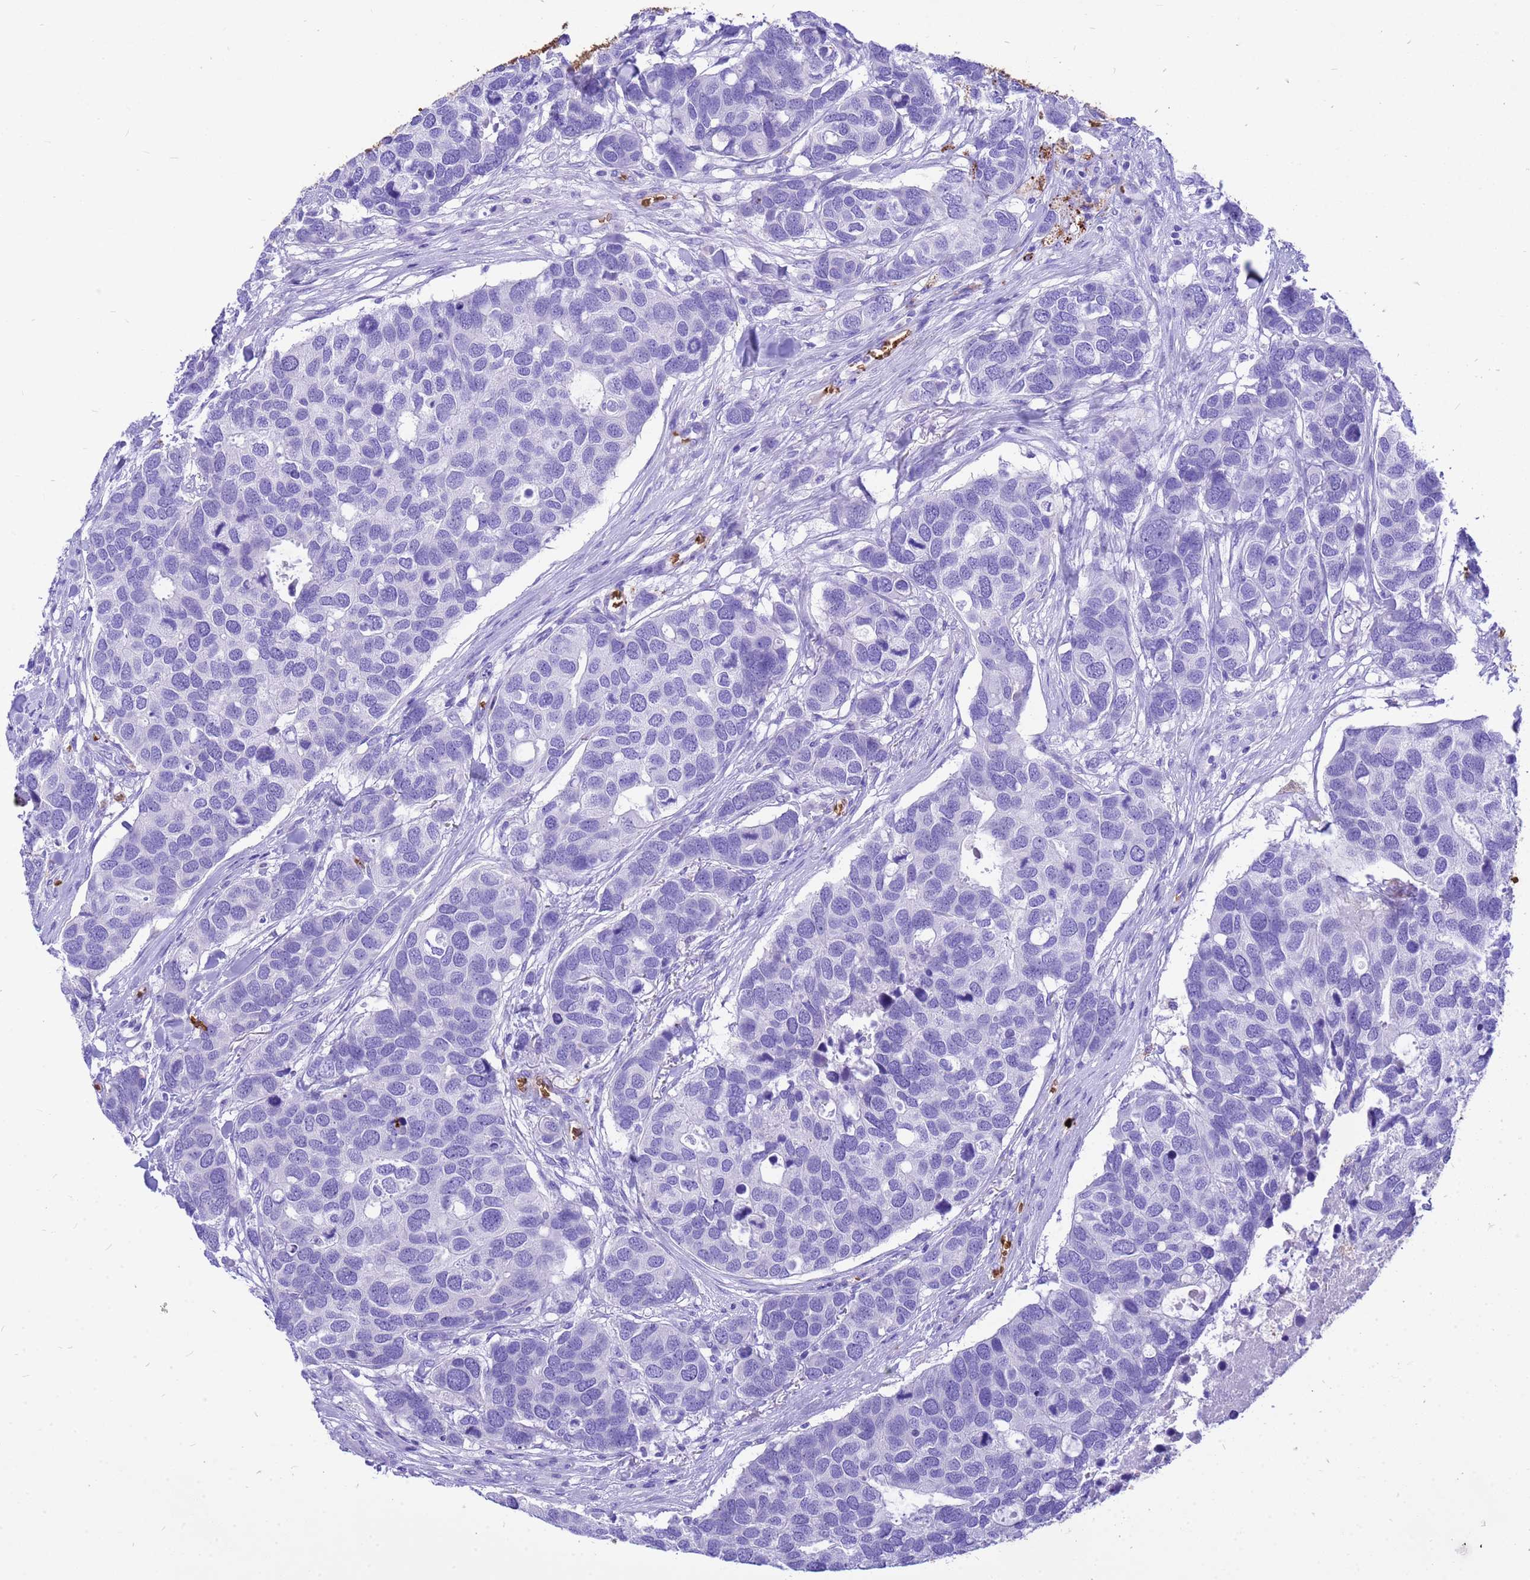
{"staining": {"intensity": "negative", "quantity": "none", "location": "none"}, "tissue": "breast cancer", "cell_type": "Tumor cells", "image_type": "cancer", "snomed": [{"axis": "morphology", "description": "Duct carcinoma"}, {"axis": "topography", "description": "Breast"}], "caption": "The micrograph shows no staining of tumor cells in intraductal carcinoma (breast).", "gene": "HBA2", "patient": {"sex": "female", "age": 83}}